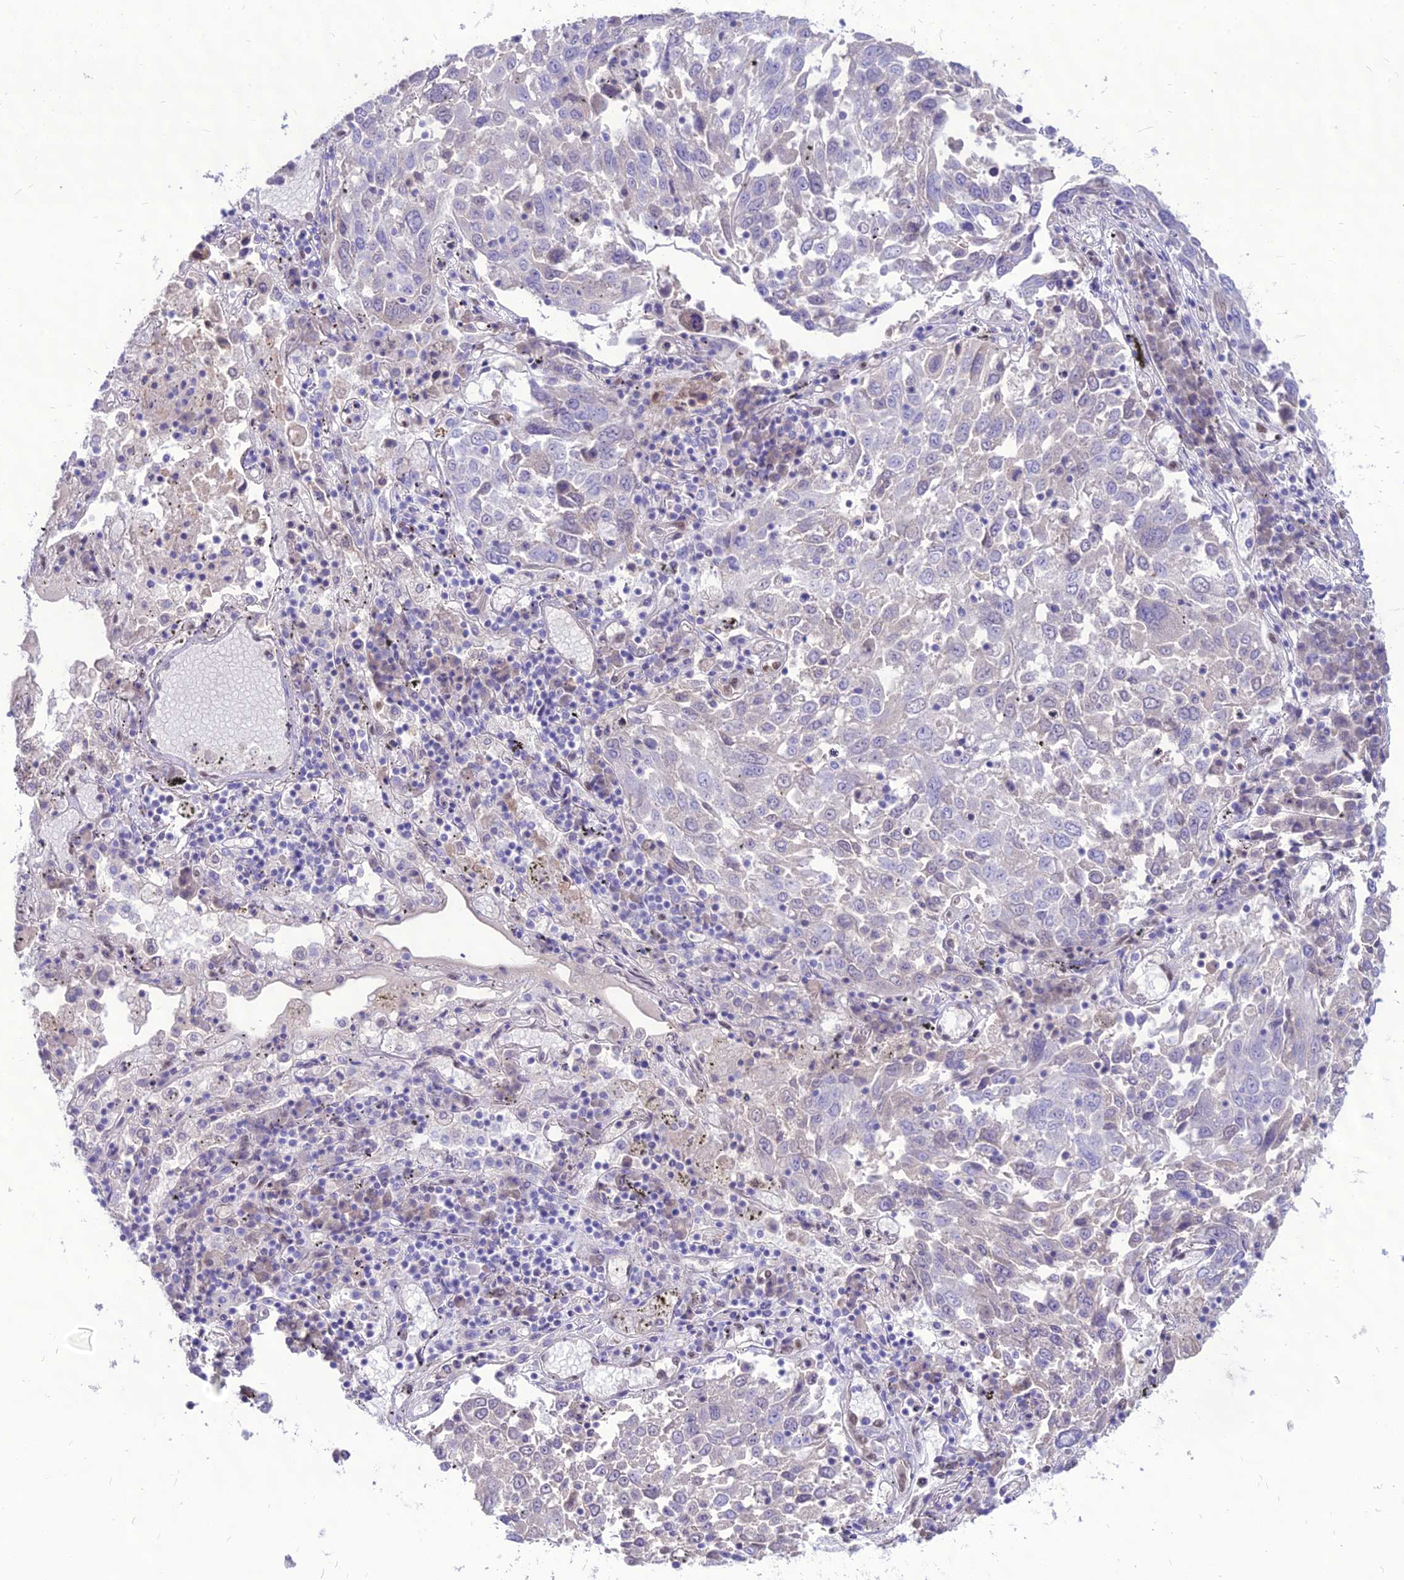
{"staining": {"intensity": "negative", "quantity": "none", "location": "none"}, "tissue": "lung cancer", "cell_type": "Tumor cells", "image_type": "cancer", "snomed": [{"axis": "morphology", "description": "Squamous cell carcinoma, NOS"}, {"axis": "topography", "description": "Lung"}], "caption": "Immunohistochemical staining of human lung cancer (squamous cell carcinoma) shows no significant staining in tumor cells.", "gene": "NOVA2", "patient": {"sex": "male", "age": 65}}